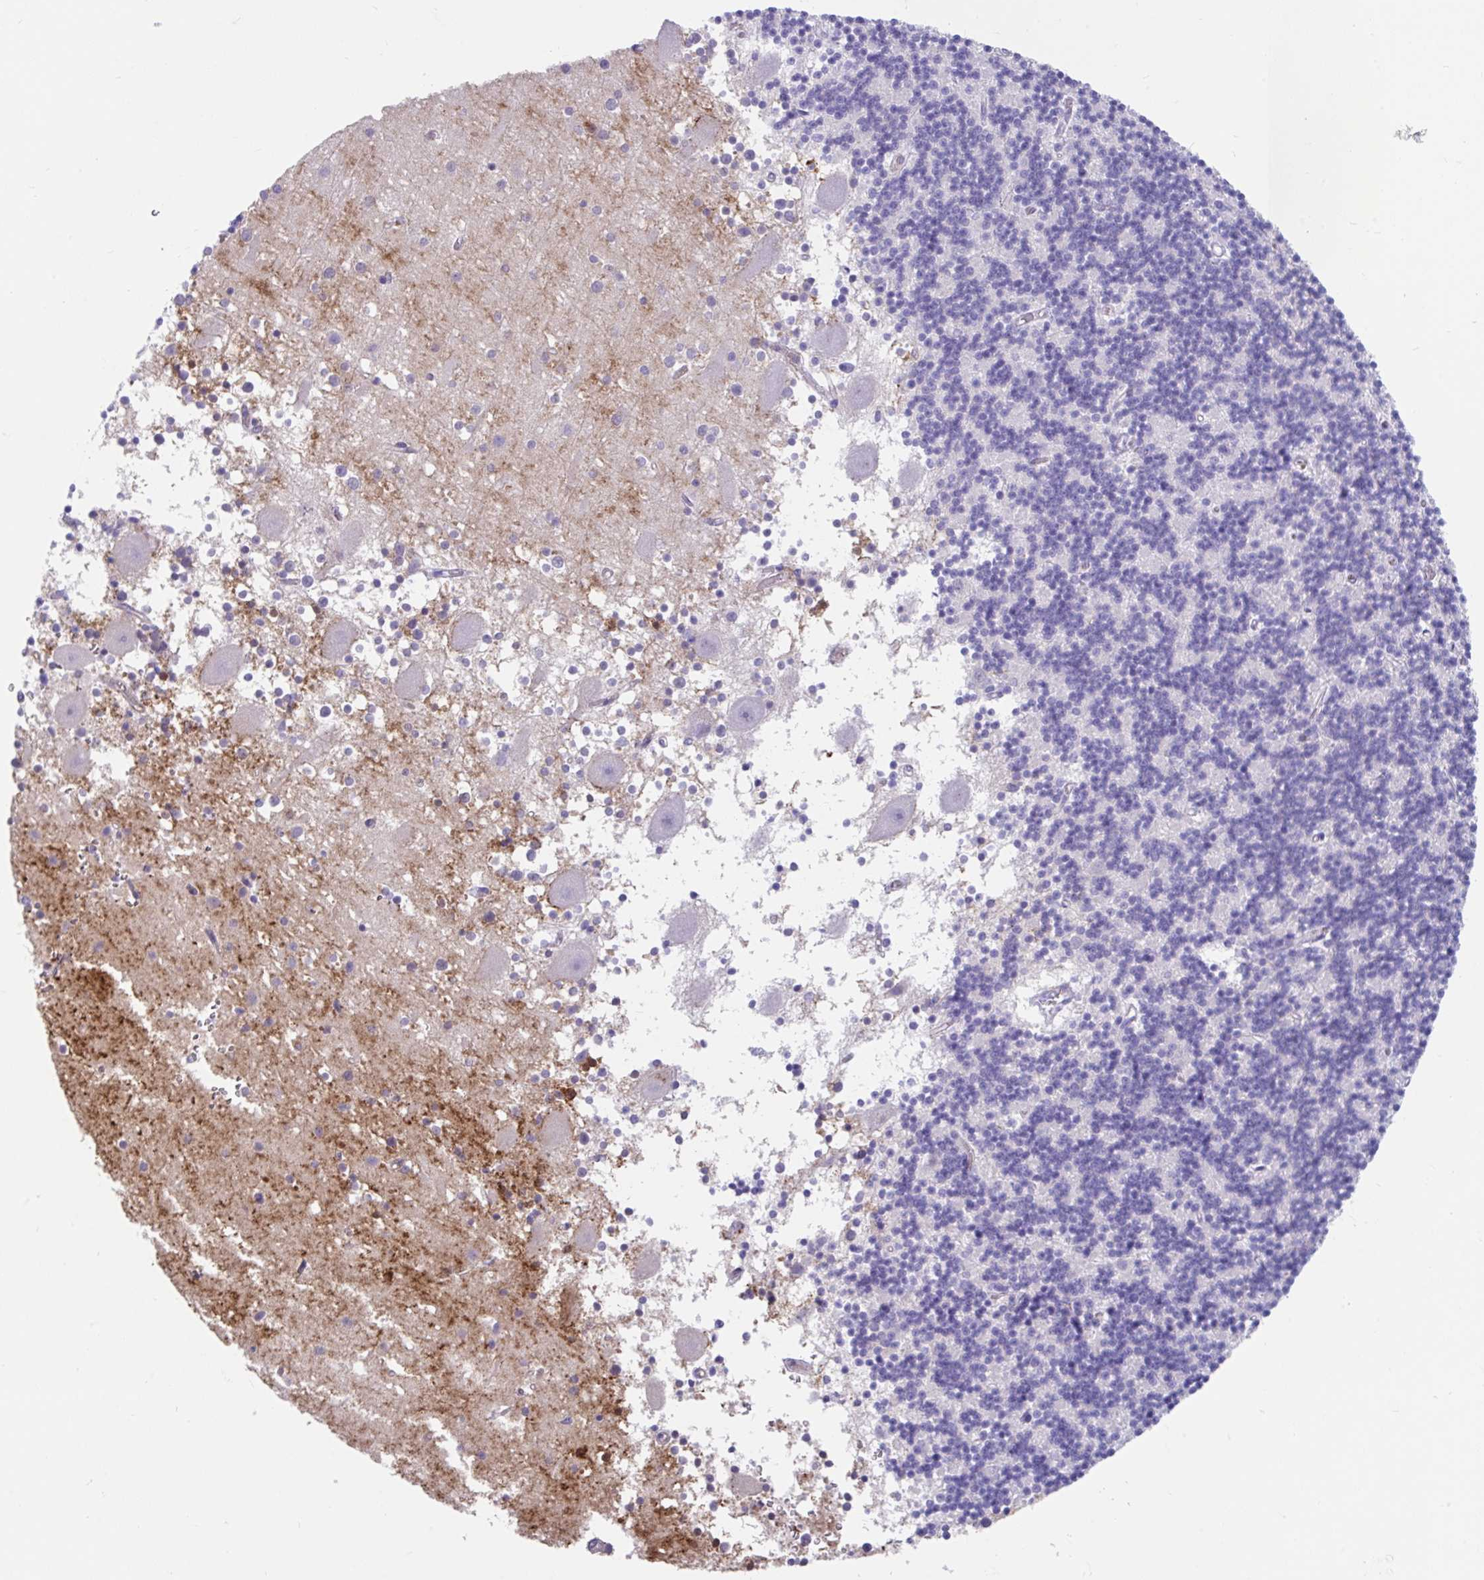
{"staining": {"intensity": "negative", "quantity": "none", "location": "none"}, "tissue": "cerebellum", "cell_type": "Cells in granular layer", "image_type": "normal", "snomed": [{"axis": "morphology", "description": "Normal tissue, NOS"}, {"axis": "topography", "description": "Cerebellum"}], "caption": "IHC histopathology image of normal cerebellum: cerebellum stained with DAB (3,3'-diaminobenzidine) reveals no significant protein staining in cells in granular layer. (Brightfield microscopy of DAB immunohistochemistry (IHC) at high magnification).", "gene": "FAM107A", "patient": {"sex": "male", "age": 54}}